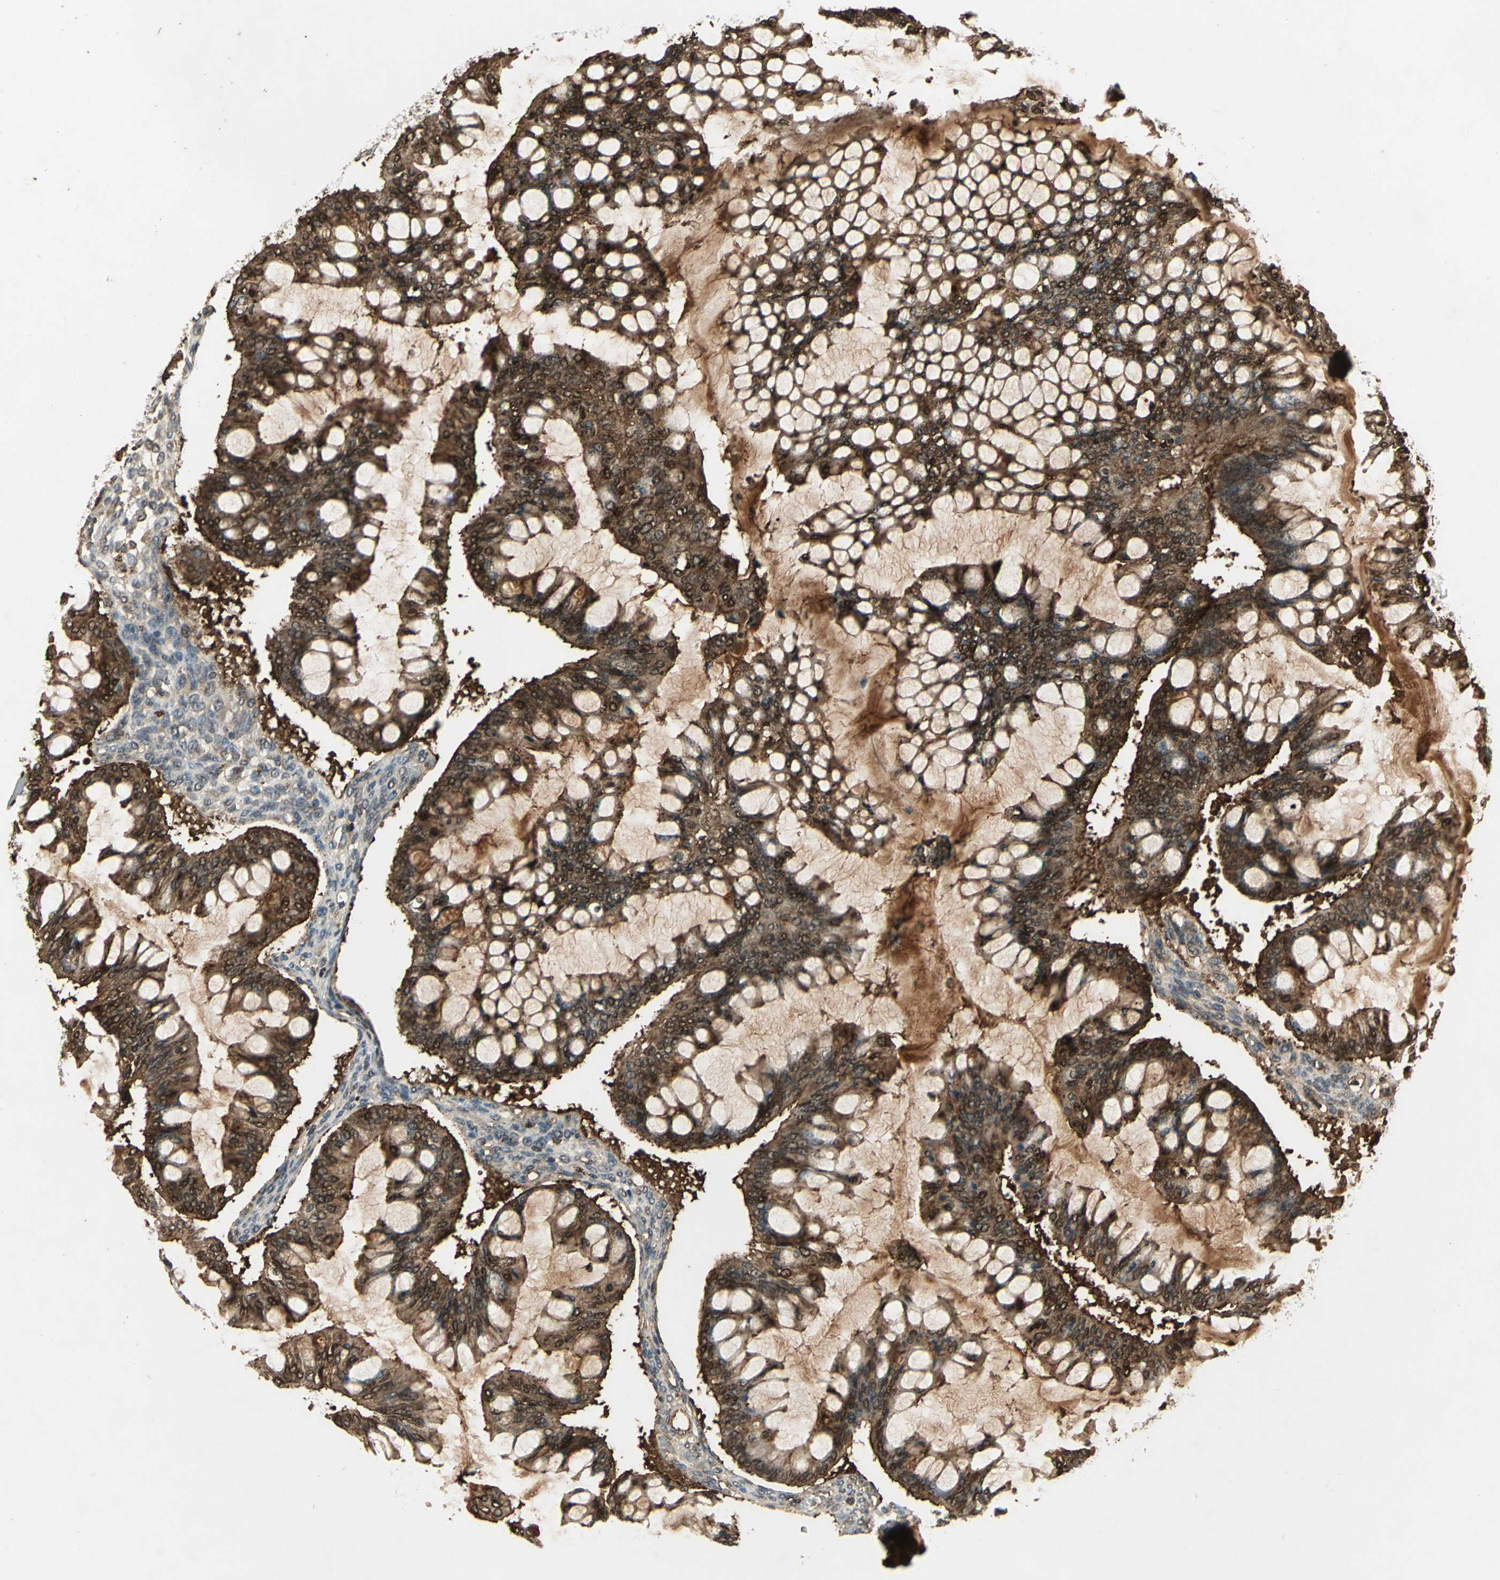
{"staining": {"intensity": "strong", "quantity": ">75%", "location": "cytoplasmic/membranous,nuclear"}, "tissue": "ovarian cancer", "cell_type": "Tumor cells", "image_type": "cancer", "snomed": [{"axis": "morphology", "description": "Cystadenocarcinoma, mucinous, NOS"}, {"axis": "topography", "description": "Ovary"}], "caption": "Human mucinous cystadenocarcinoma (ovarian) stained with a brown dye displays strong cytoplasmic/membranous and nuclear positive positivity in about >75% of tumor cells.", "gene": "LGALS3", "patient": {"sex": "female", "age": 73}}